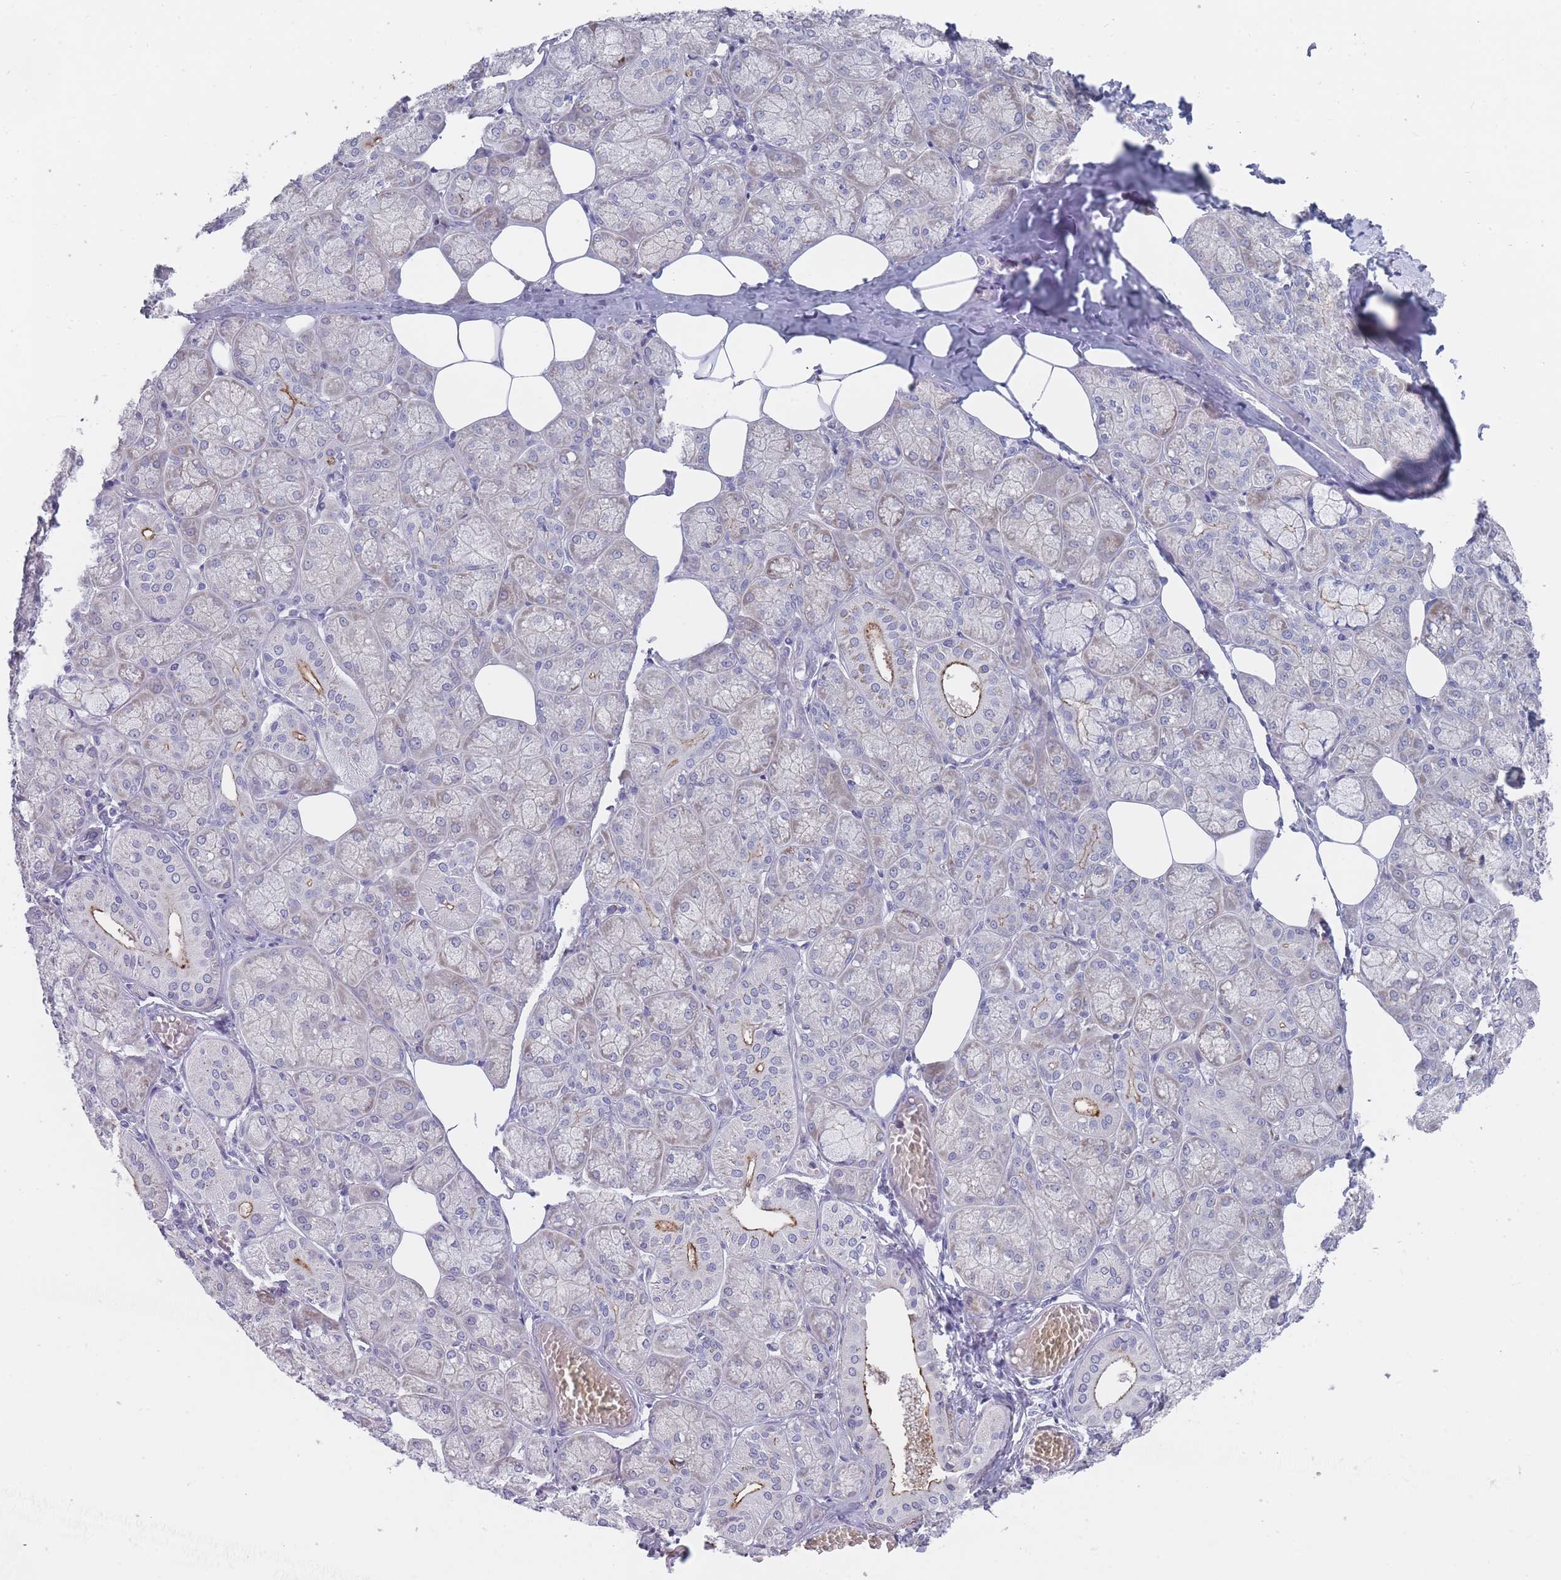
{"staining": {"intensity": "moderate", "quantity": "<25%", "location": "cytoplasmic/membranous"}, "tissue": "salivary gland", "cell_type": "Glandular cells", "image_type": "normal", "snomed": [{"axis": "morphology", "description": "Normal tissue, NOS"}, {"axis": "topography", "description": "Salivary gland"}], "caption": "A photomicrograph of human salivary gland stained for a protein demonstrates moderate cytoplasmic/membranous brown staining in glandular cells. The staining was performed using DAB (3,3'-diaminobenzidine), with brown indicating positive protein expression. Nuclei are stained blue with hematoxylin.", "gene": "PIGU", "patient": {"sex": "male", "age": 74}}